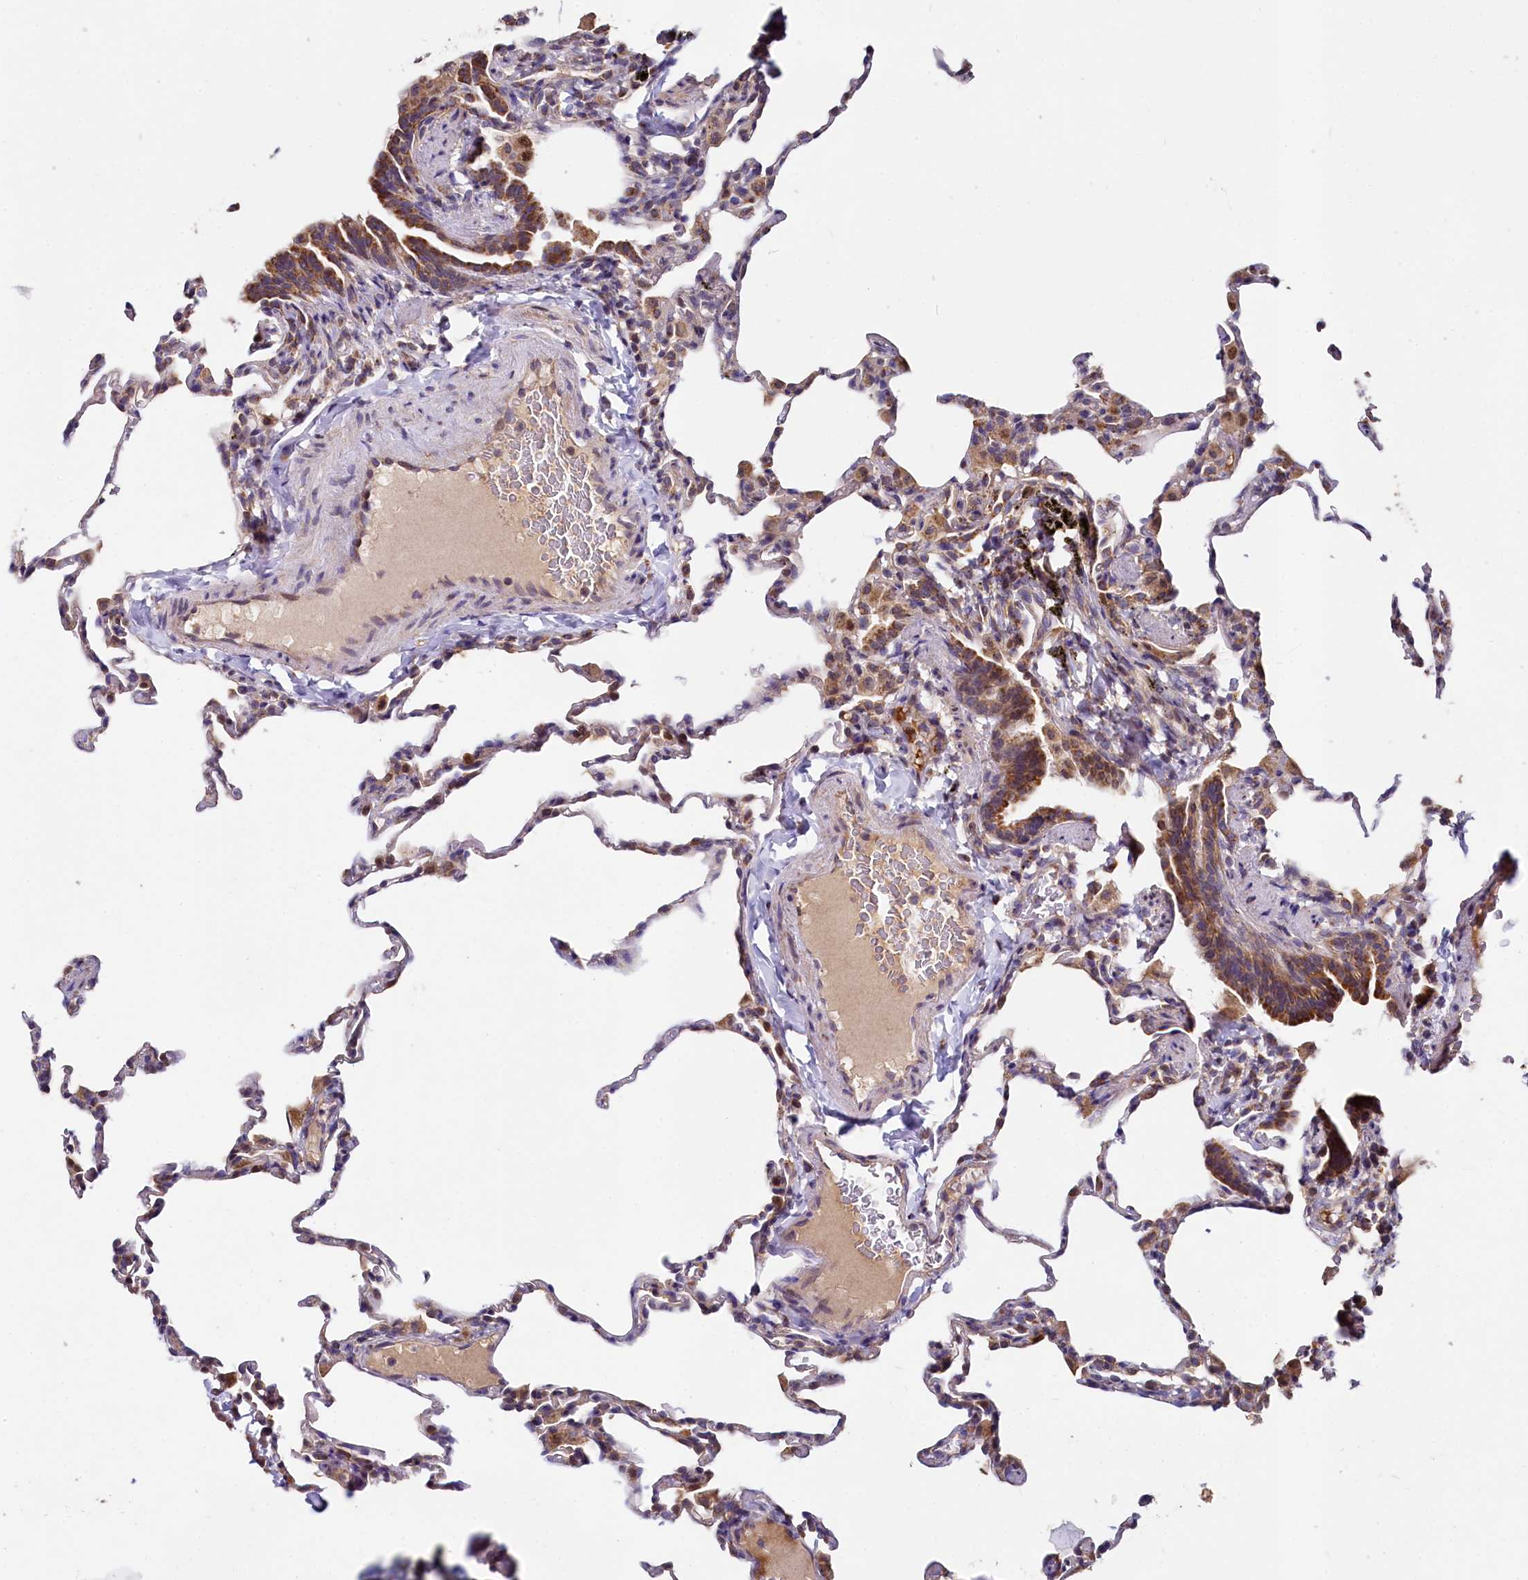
{"staining": {"intensity": "moderate", "quantity": "25%-75%", "location": "cytoplasmic/membranous"}, "tissue": "lung", "cell_type": "Alveolar cells", "image_type": "normal", "snomed": [{"axis": "morphology", "description": "Normal tissue, NOS"}, {"axis": "topography", "description": "Lung"}], "caption": "Unremarkable lung was stained to show a protein in brown. There is medium levels of moderate cytoplasmic/membranous staining in approximately 25%-75% of alveolar cells.", "gene": "SPRYD3", "patient": {"sex": "male", "age": 20}}